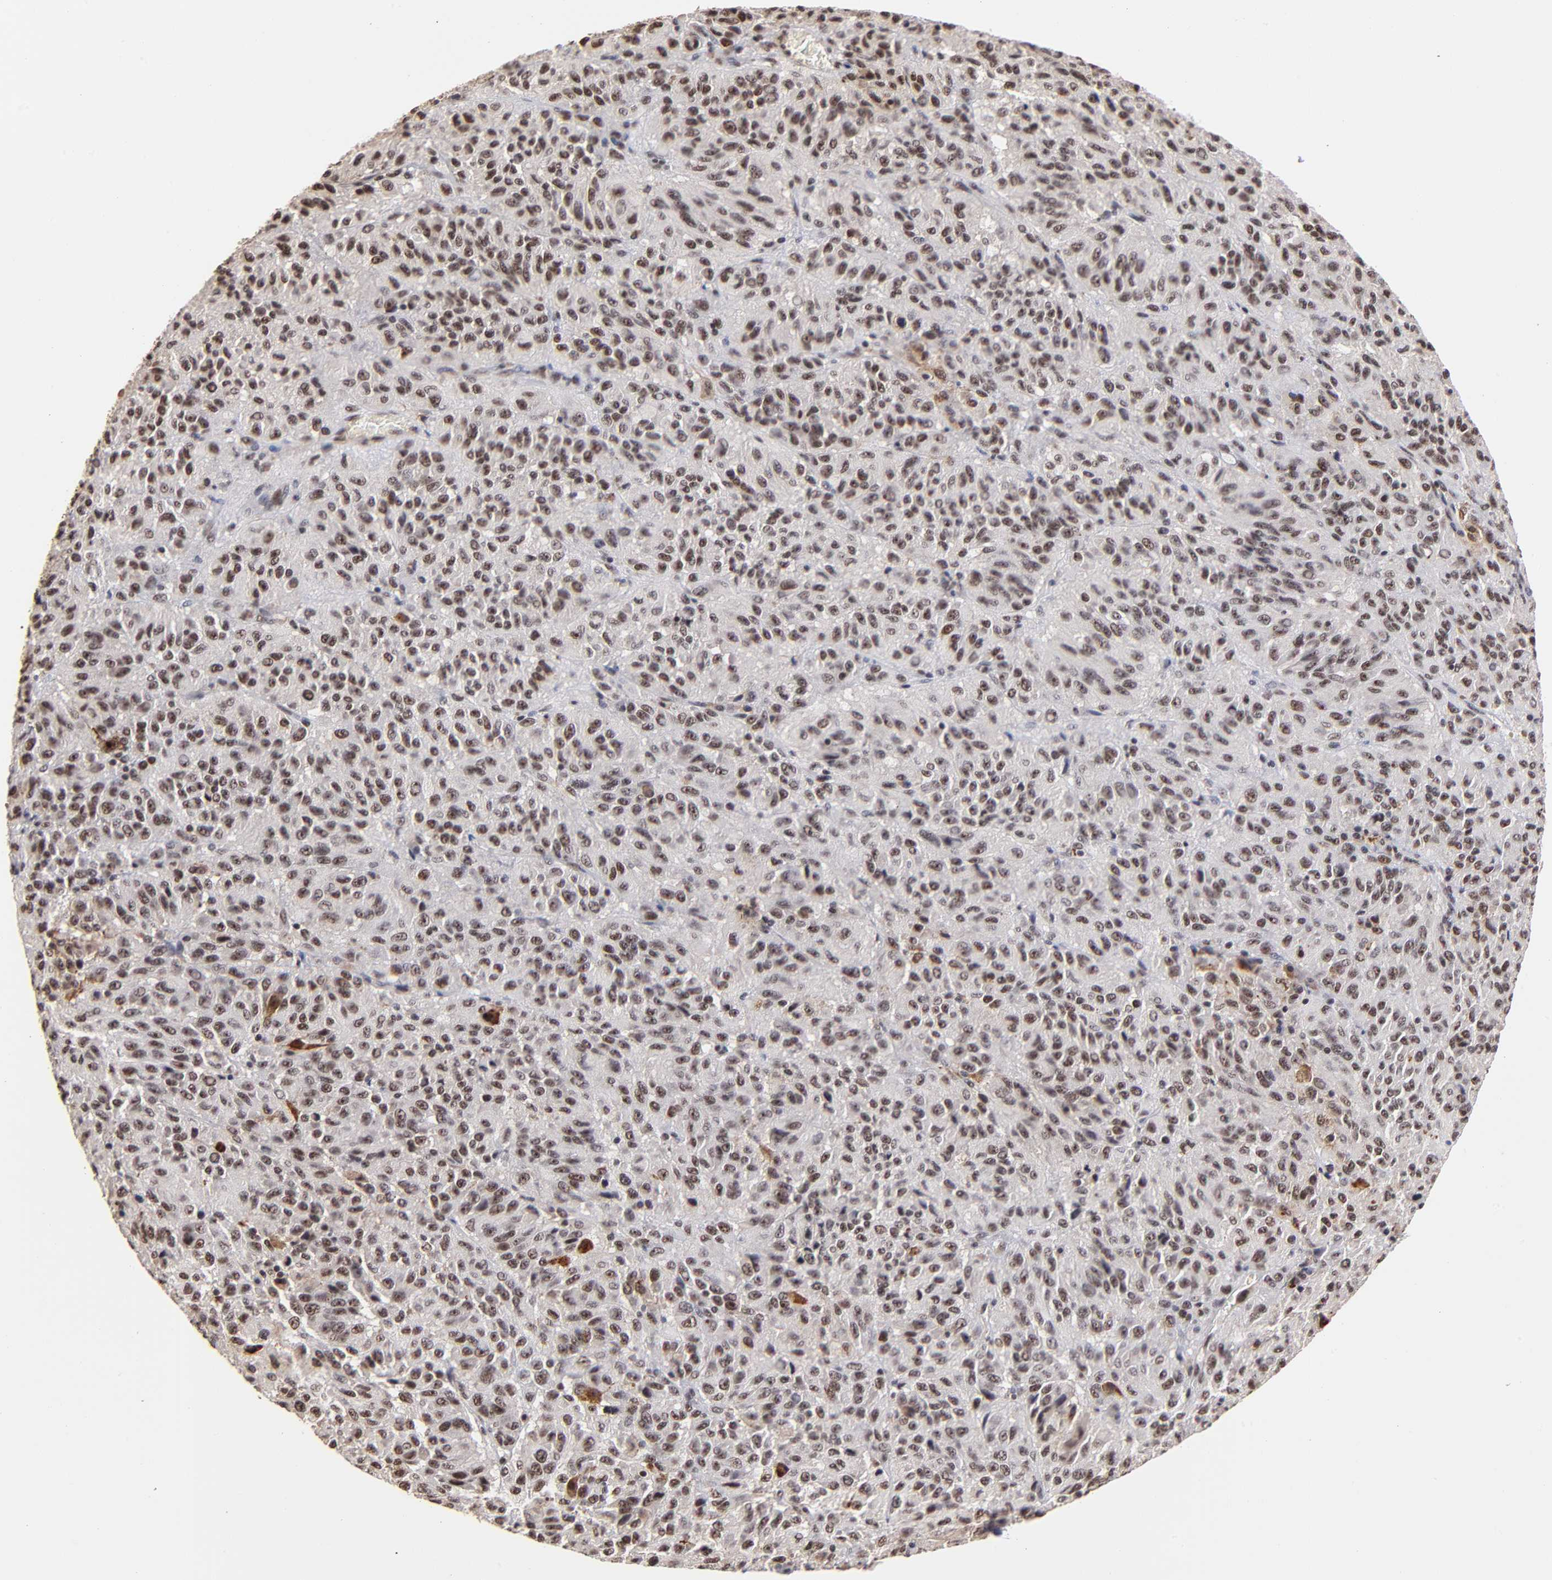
{"staining": {"intensity": "moderate", "quantity": ">75%", "location": "nuclear"}, "tissue": "melanoma", "cell_type": "Tumor cells", "image_type": "cancer", "snomed": [{"axis": "morphology", "description": "Malignant melanoma, Metastatic site"}, {"axis": "topography", "description": "Lung"}], "caption": "DAB immunohistochemical staining of melanoma reveals moderate nuclear protein staining in approximately >75% of tumor cells.", "gene": "ZNF146", "patient": {"sex": "male", "age": 64}}